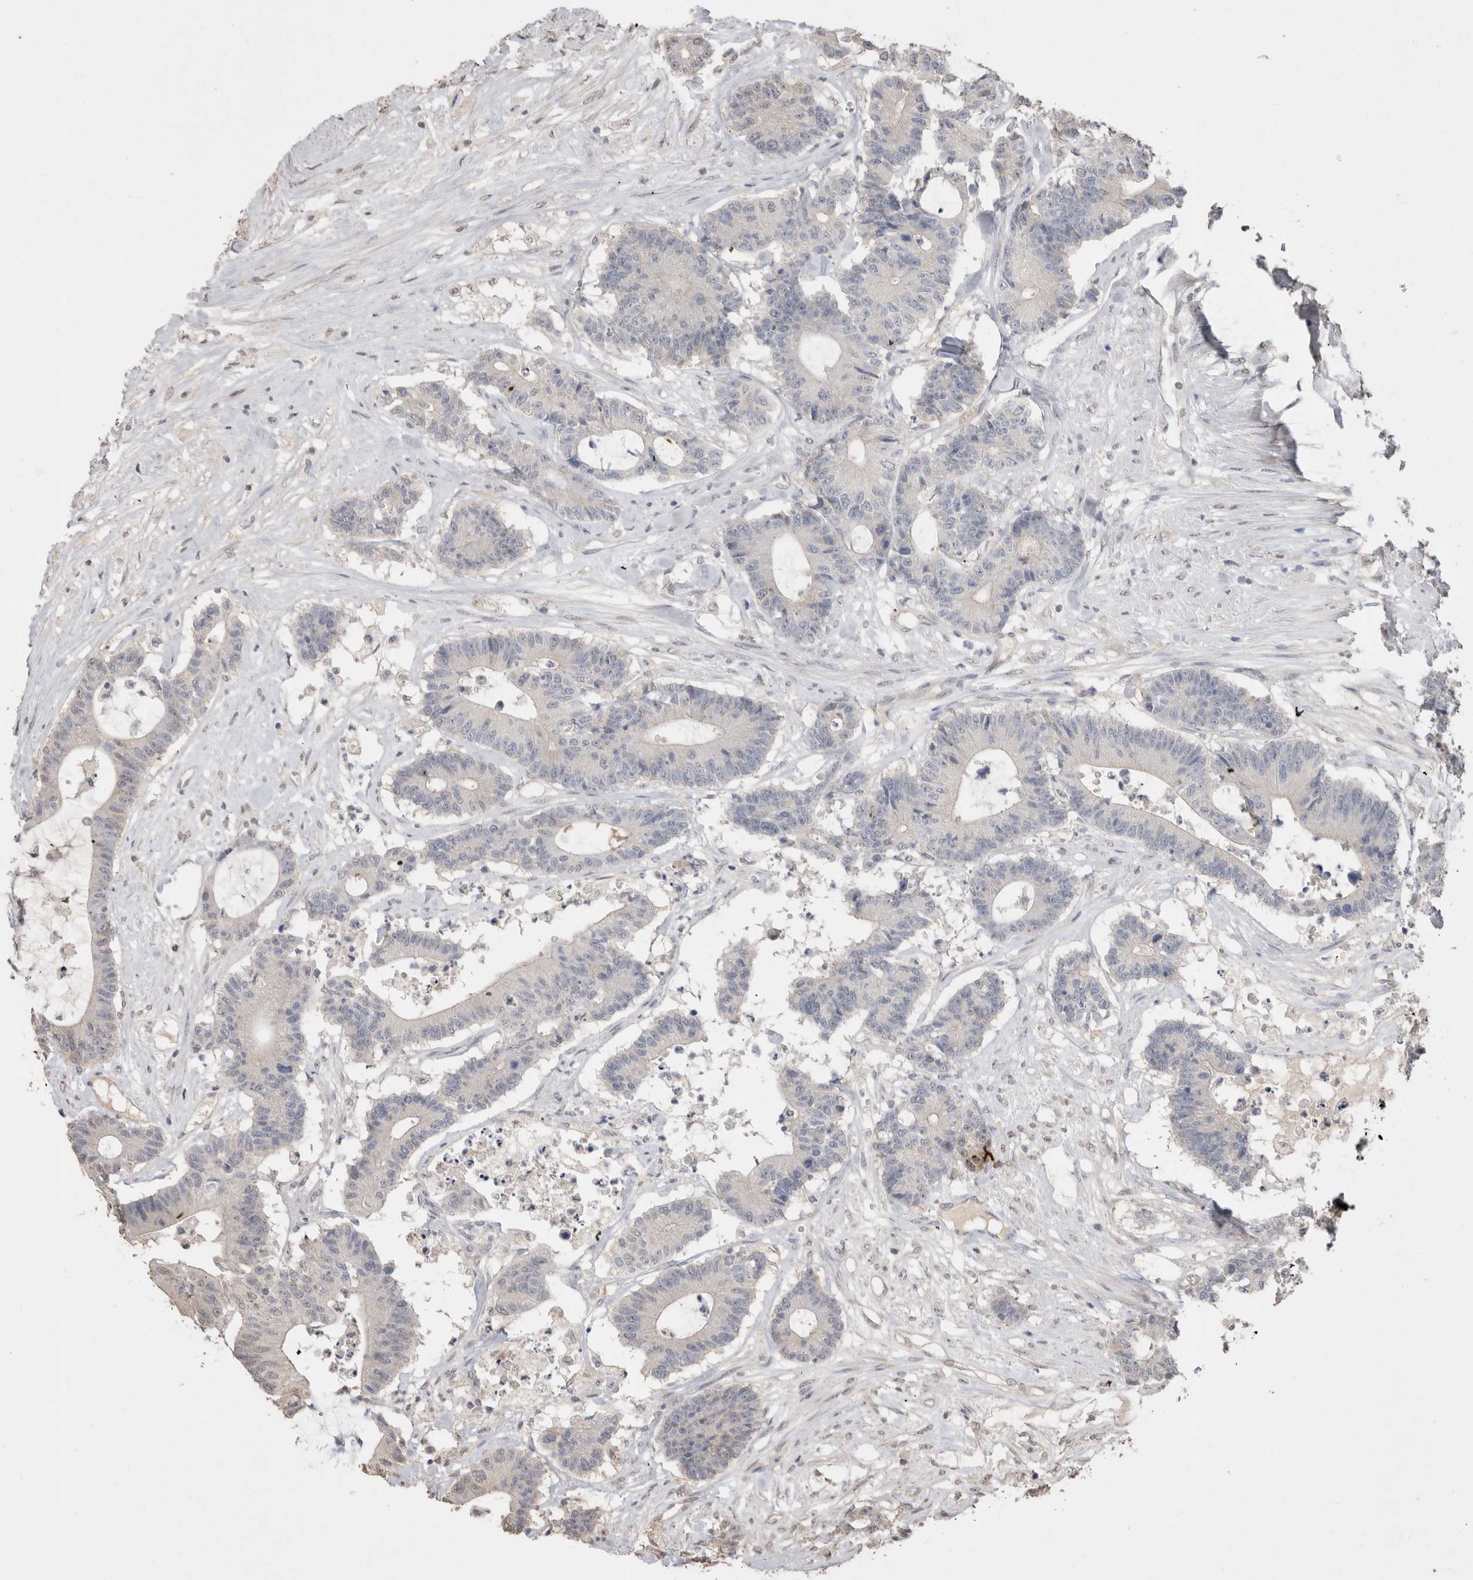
{"staining": {"intensity": "negative", "quantity": "none", "location": "none"}, "tissue": "colorectal cancer", "cell_type": "Tumor cells", "image_type": "cancer", "snomed": [{"axis": "morphology", "description": "Adenocarcinoma, NOS"}, {"axis": "topography", "description": "Colon"}], "caption": "Immunohistochemistry (IHC) micrograph of human colorectal adenocarcinoma stained for a protein (brown), which reveals no positivity in tumor cells.", "gene": "NAALADL2", "patient": {"sex": "female", "age": 84}}